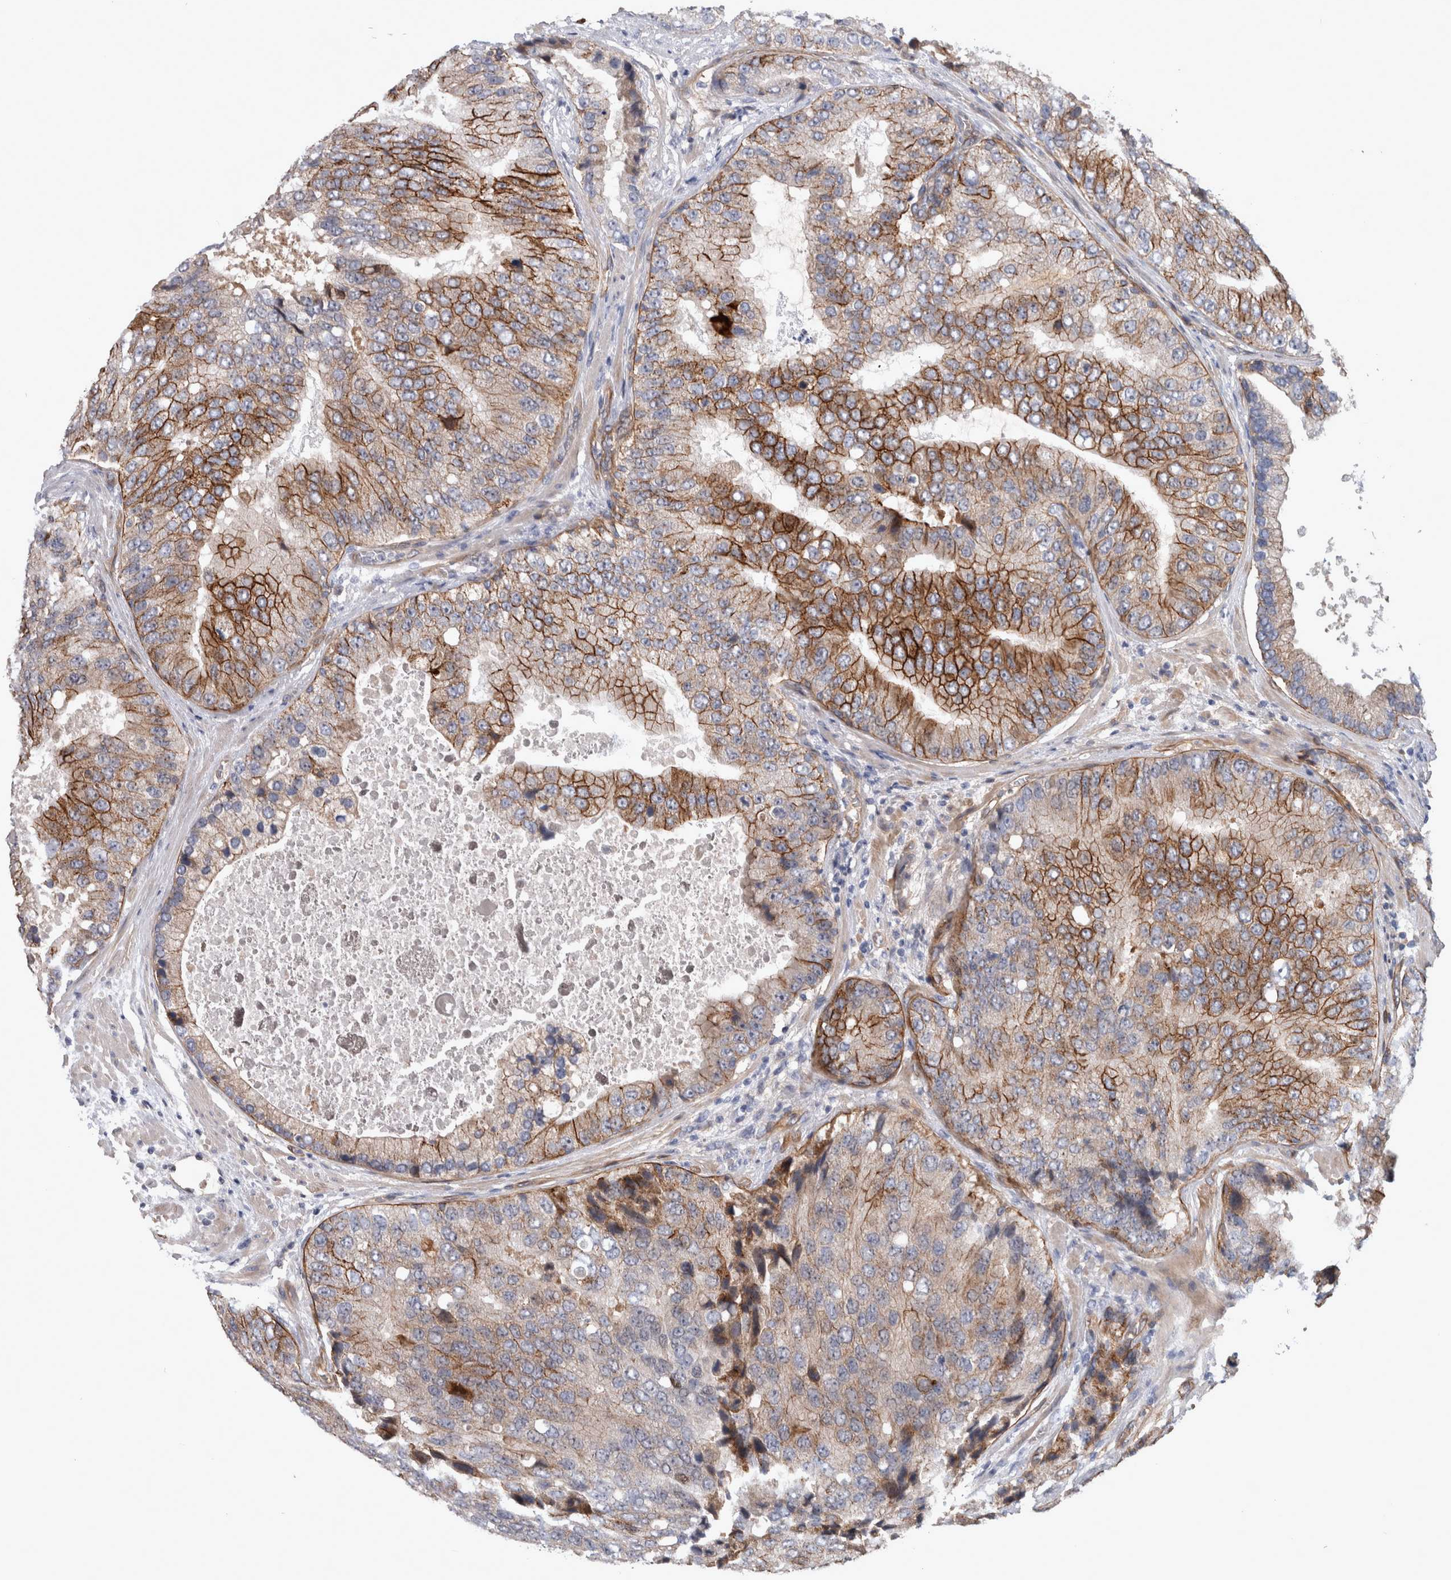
{"staining": {"intensity": "strong", "quantity": "25%-75%", "location": "cytoplasmic/membranous"}, "tissue": "prostate cancer", "cell_type": "Tumor cells", "image_type": "cancer", "snomed": [{"axis": "morphology", "description": "Adenocarcinoma, High grade"}, {"axis": "topography", "description": "Prostate"}], "caption": "Immunohistochemistry (IHC) image of neoplastic tissue: prostate cancer (adenocarcinoma (high-grade)) stained using IHC exhibits high levels of strong protein expression localized specifically in the cytoplasmic/membranous of tumor cells, appearing as a cytoplasmic/membranous brown color.", "gene": "BCAM", "patient": {"sex": "male", "age": 70}}